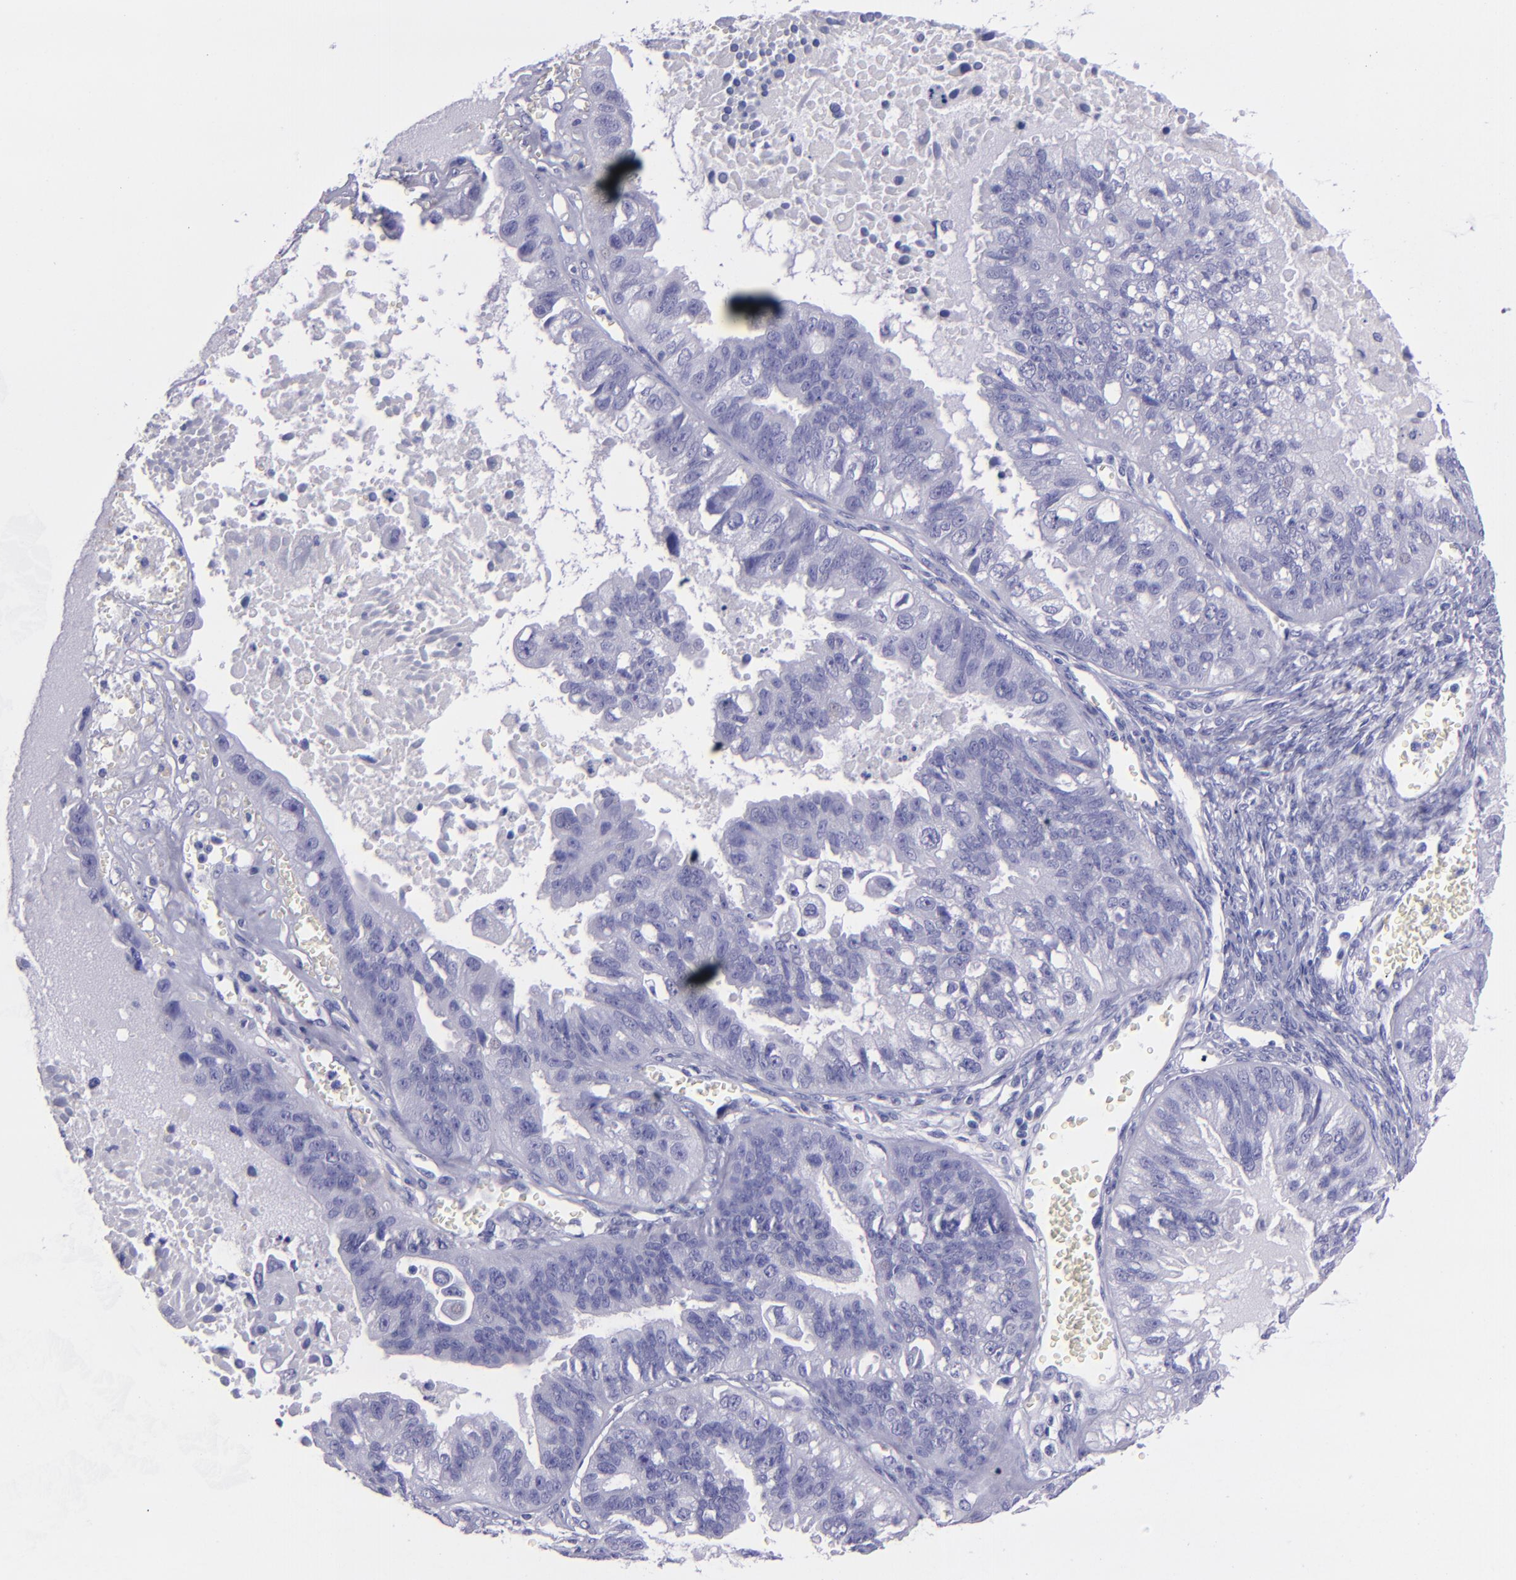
{"staining": {"intensity": "negative", "quantity": "none", "location": "none"}, "tissue": "ovarian cancer", "cell_type": "Tumor cells", "image_type": "cancer", "snomed": [{"axis": "morphology", "description": "Carcinoma, endometroid"}, {"axis": "topography", "description": "Ovary"}], "caption": "Micrograph shows no significant protein expression in tumor cells of ovarian endometroid carcinoma.", "gene": "TNNT3", "patient": {"sex": "female", "age": 85}}